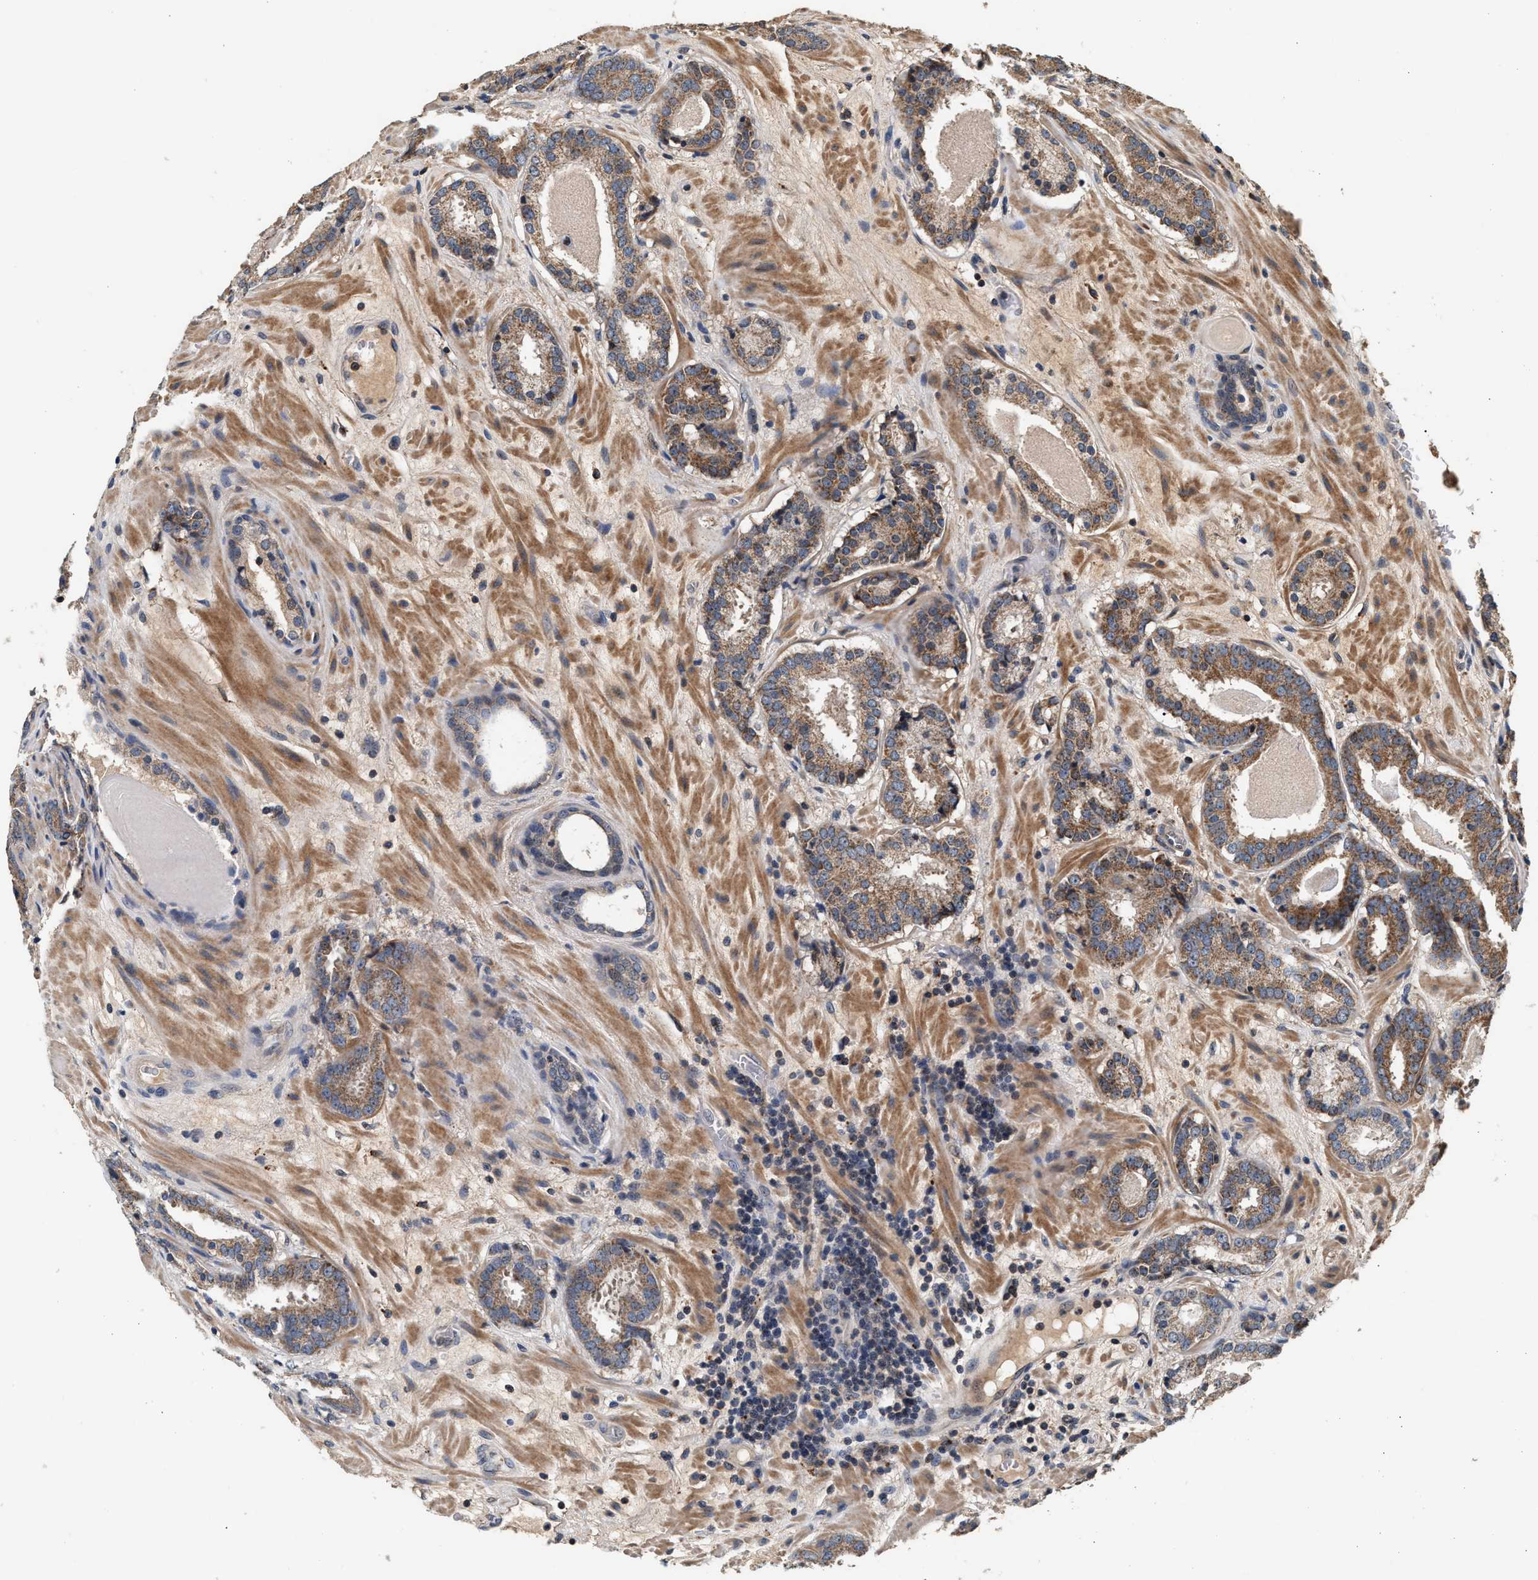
{"staining": {"intensity": "moderate", "quantity": ">75%", "location": "cytoplasmic/membranous"}, "tissue": "prostate cancer", "cell_type": "Tumor cells", "image_type": "cancer", "snomed": [{"axis": "morphology", "description": "Adenocarcinoma, Low grade"}, {"axis": "topography", "description": "Prostate"}], "caption": "Prostate low-grade adenocarcinoma stained with DAB (3,3'-diaminobenzidine) IHC shows medium levels of moderate cytoplasmic/membranous staining in approximately >75% of tumor cells.", "gene": "PTGR3", "patient": {"sex": "male", "age": 69}}